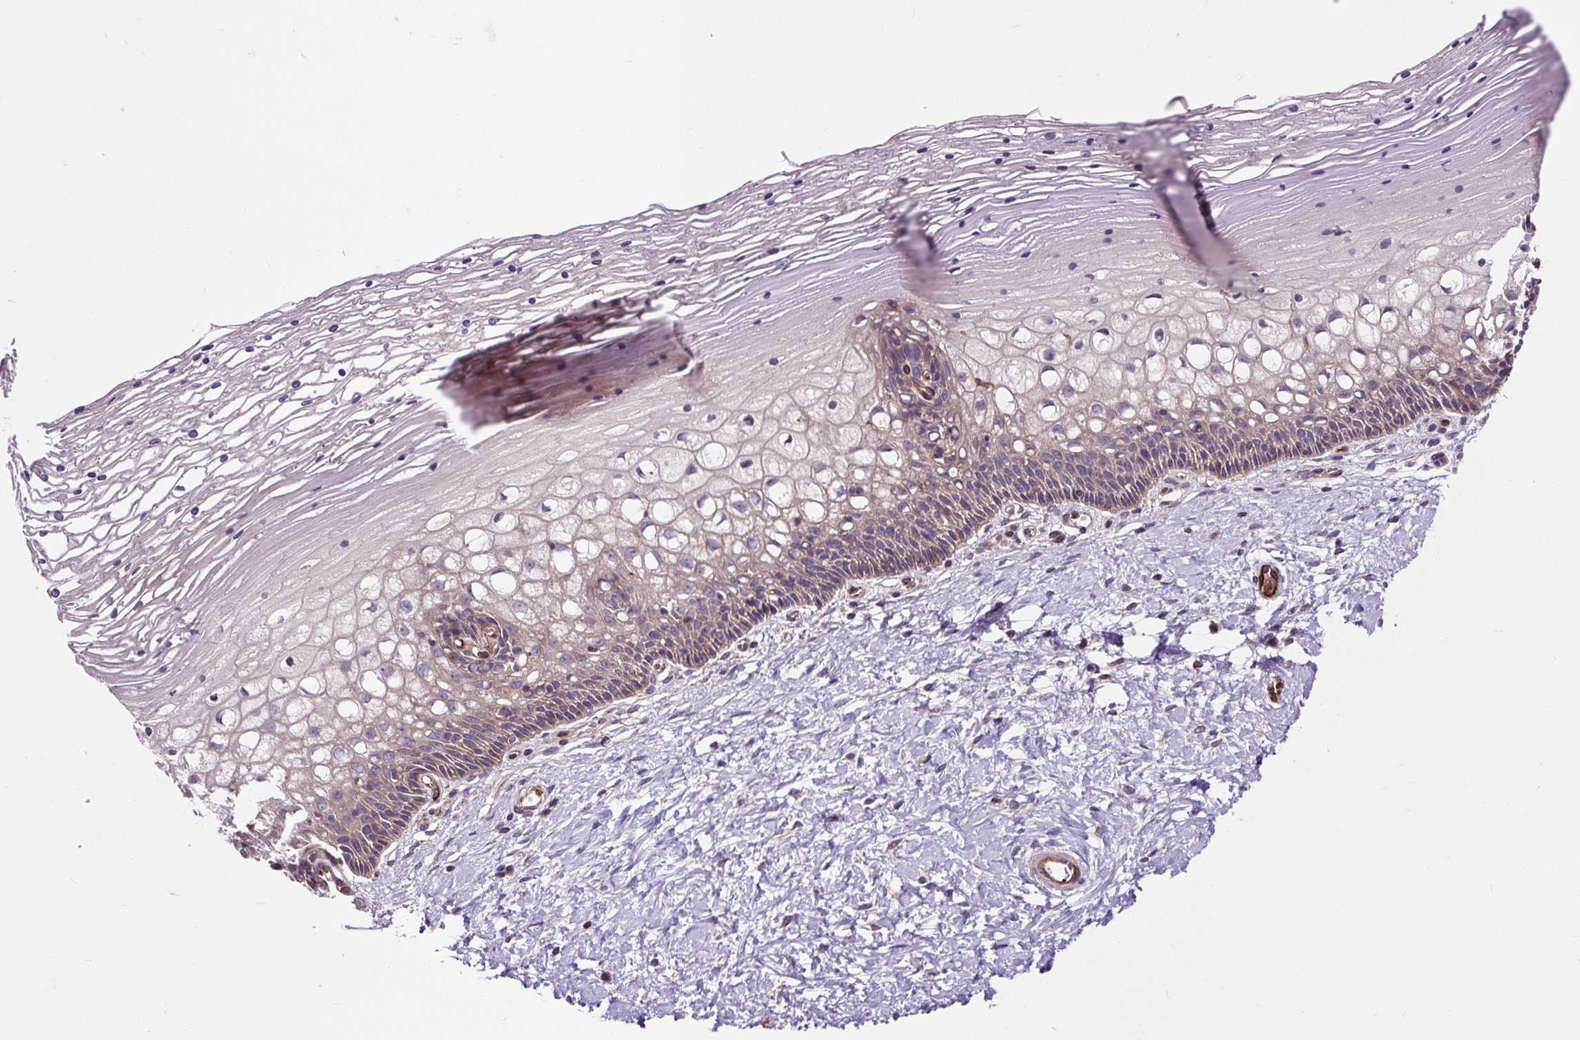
{"staining": {"intensity": "weak", "quantity": "25%-75%", "location": "cytoplasmic/membranous"}, "tissue": "cervix", "cell_type": "Glandular cells", "image_type": "normal", "snomed": [{"axis": "morphology", "description": "Normal tissue, NOS"}, {"axis": "topography", "description": "Cervix"}], "caption": "A low amount of weak cytoplasmic/membranous positivity is appreciated in about 25%-75% of glandular cells in benign cervix. Nuclei are stained in blue.", "gene": "PCDHGB3", "patient": {"sex": "female", "age": 36}}